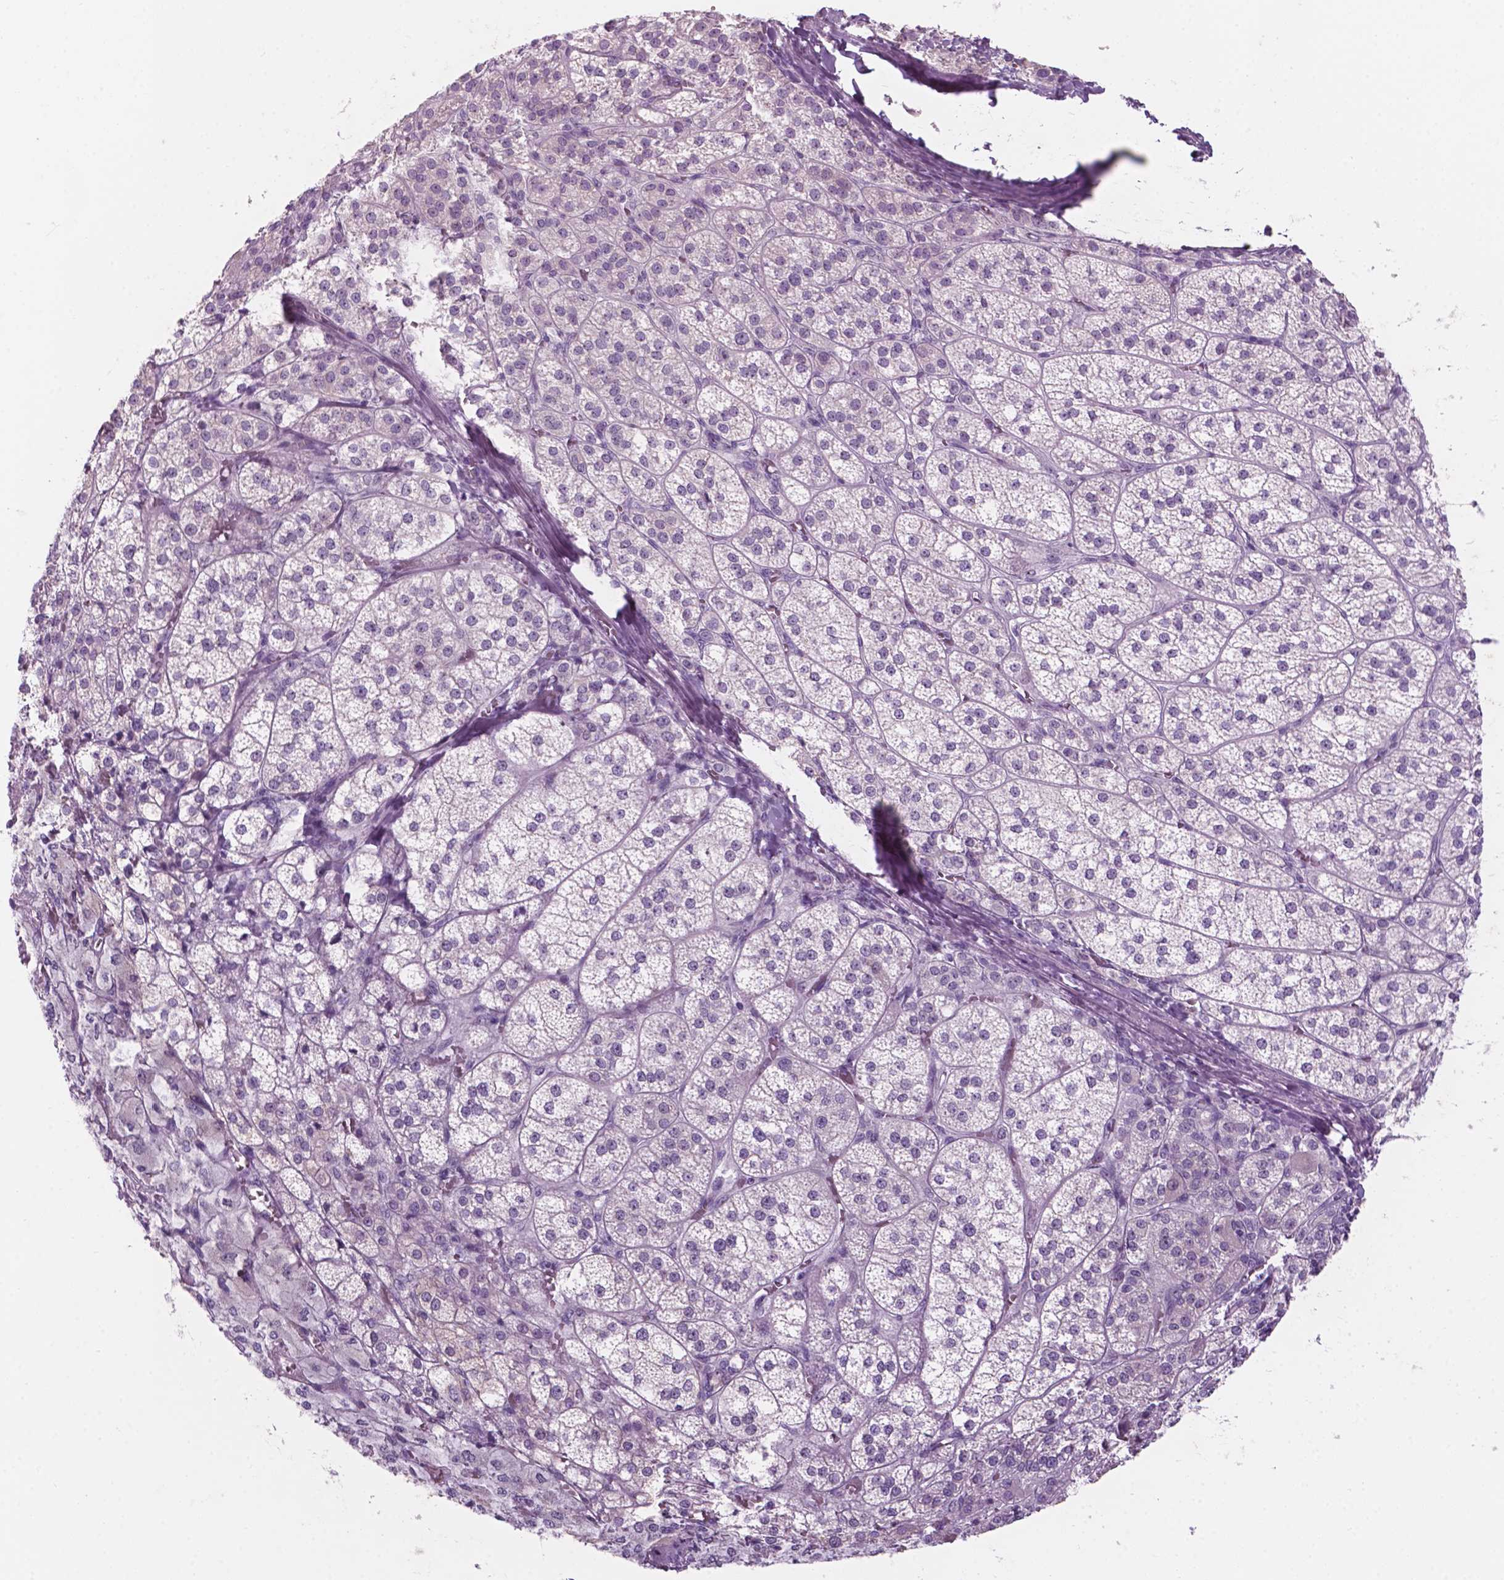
{"staining": {"intensity": "weak", "quantity": "25%-75%", "location": "nuclear"}, "tissue": "adrenal gland", "cell_type": "Glandular cells", "image_type": "normal", "snomed": [{"axis": "morphology", "description": "Normal tissue, NOS"}, {"axis": "topography", "description": "Adrenal gland"}], "caption": "Immunohistochemistry (DAB) staining of benign human adrenal gland displays weak nuclear protein positivity in approximately 25%-75% of glandular cells. (DAB (3,3'-diaminobenzidine) = brown stain, brightfield microscopy at high magnification).", "gene": "ZNF853", "patient": {"sex": "female", "age": 60}}